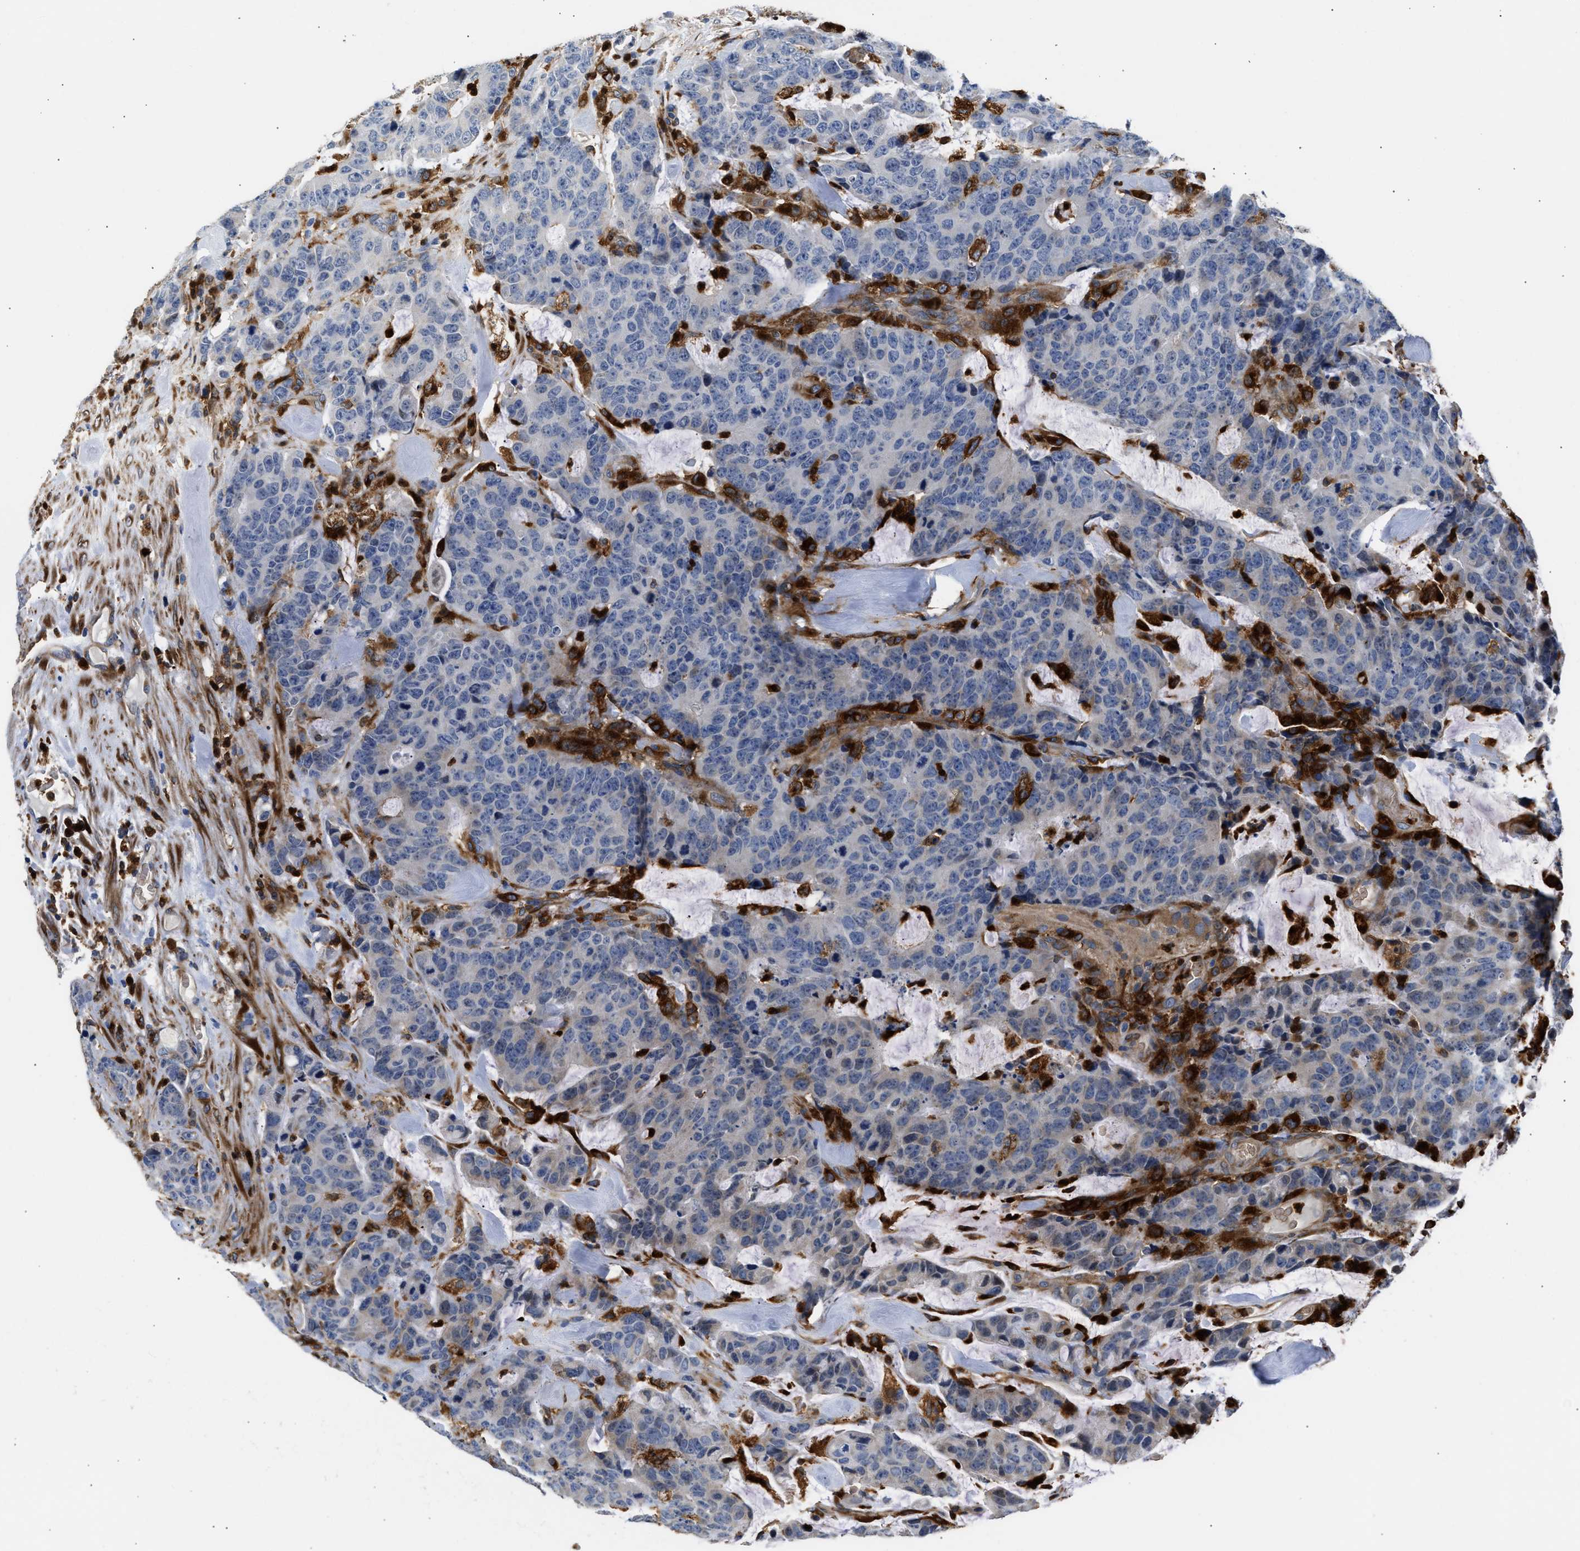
{"staining": {"intensity": "negative", "quantity": "none", "location": "none"}, "tissue": "colorectal cancer", "cell_type": "Tumor cells", "image_type": "cancer", "snomed": [{"axis": "morphology", "description": "Adenocarcinoma, NOS"}, {"axis": "topography", "description": "Colon"}], "caption": "A photomicrograph of adenocarcinoma (colorectal) stained for a protein reveals no brown staining in tumor cells.", "gene": "RAB31", "patient": {"sex": "female", "age": 86}}